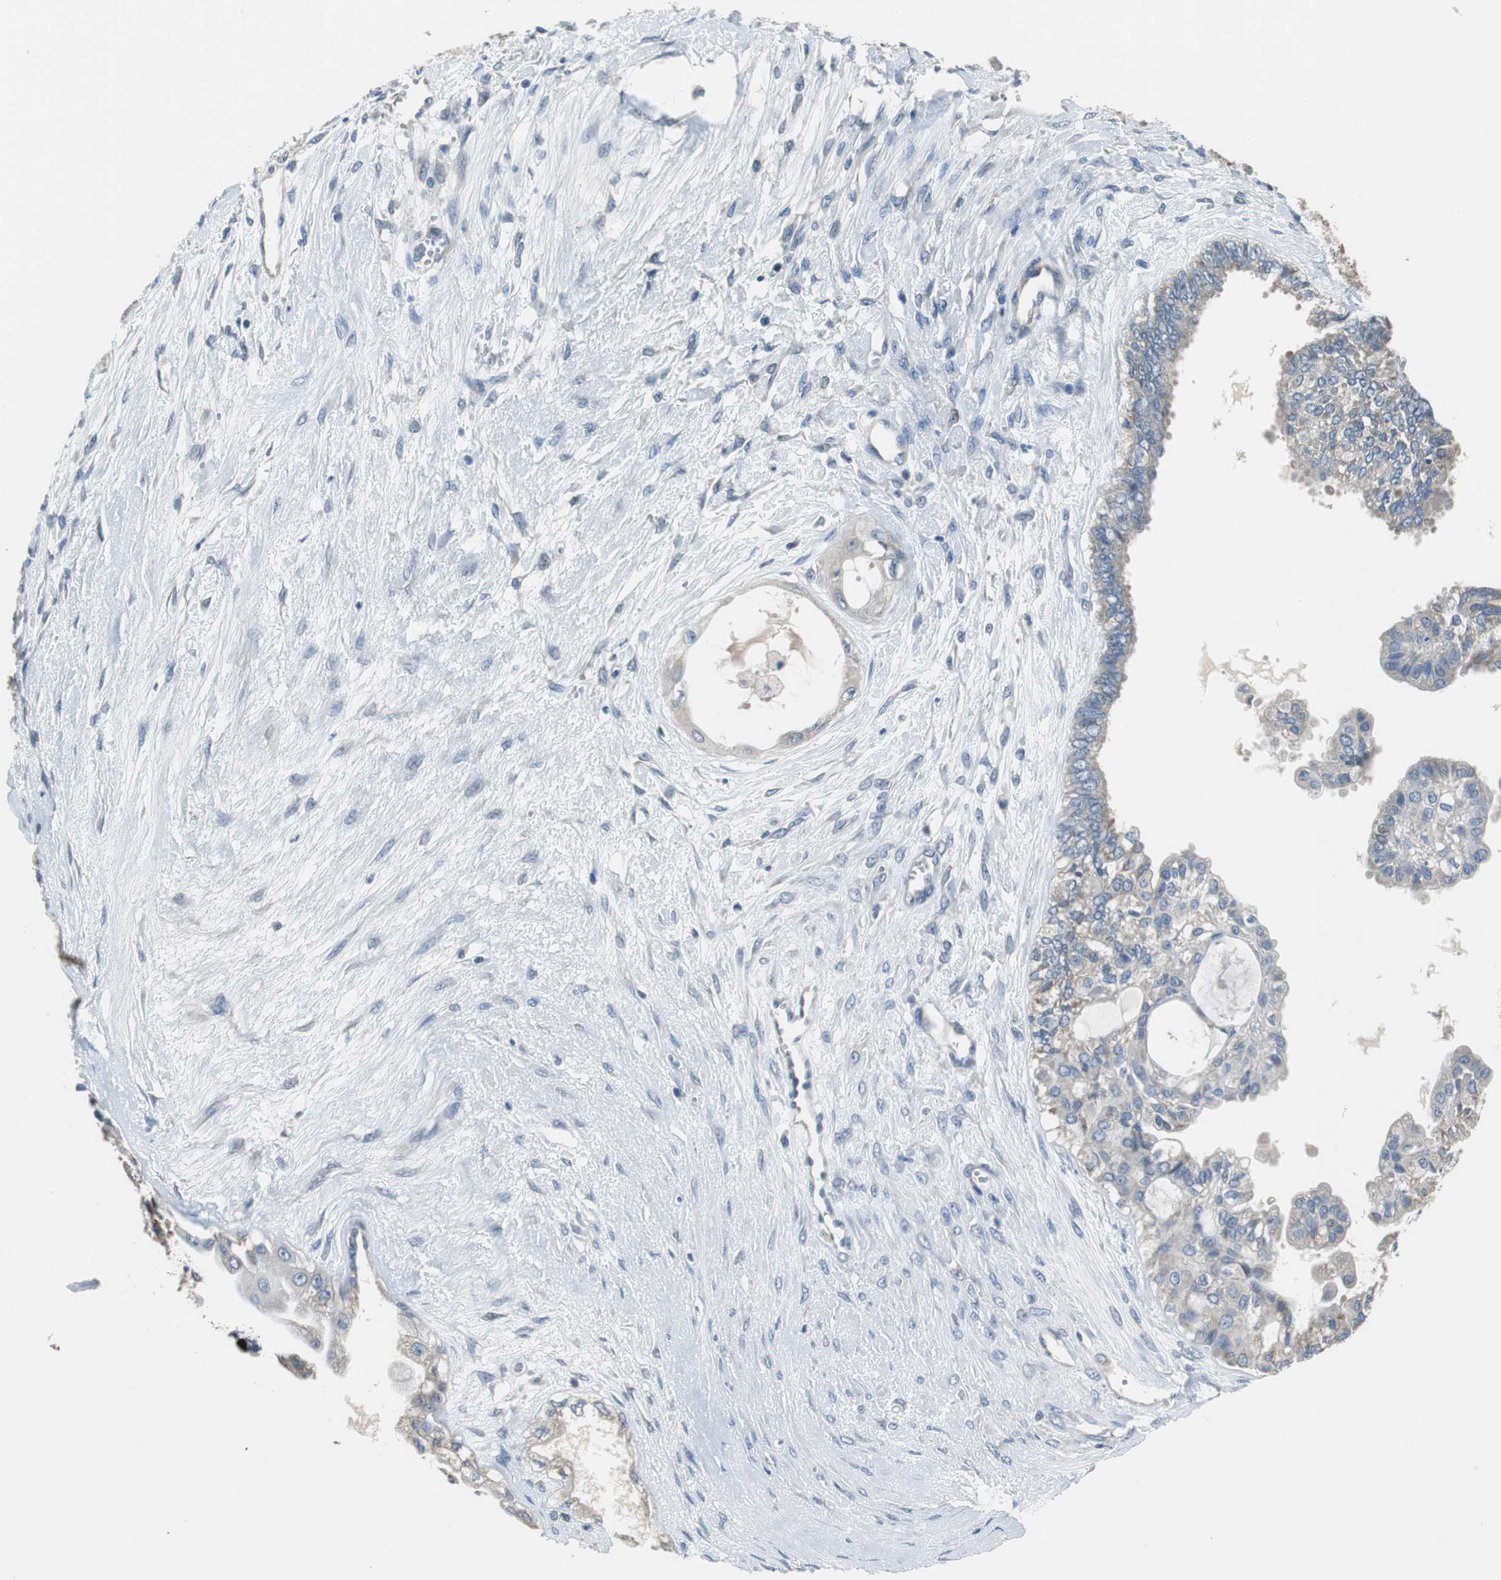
{"staining": {"intensity": "negative", "quantity": "none", "location": "none"}, "tissue": "ovarian cancer", "cell_type": "Tumor cells", "image_type": "cancer", "snomed": [{"axis": "morphology", "description": "Carcinoma, NOS"}, {"axis": "morphology", "description": "Carcinoma, endometroid"}, {"axis": "topography", "description": "Ovary"}], "caption": "IHC of human ovarian cancer exhibits no expression in tumor cells.", "gene": "MTIF2", "patient": {"sex": "female", "age": 50}}